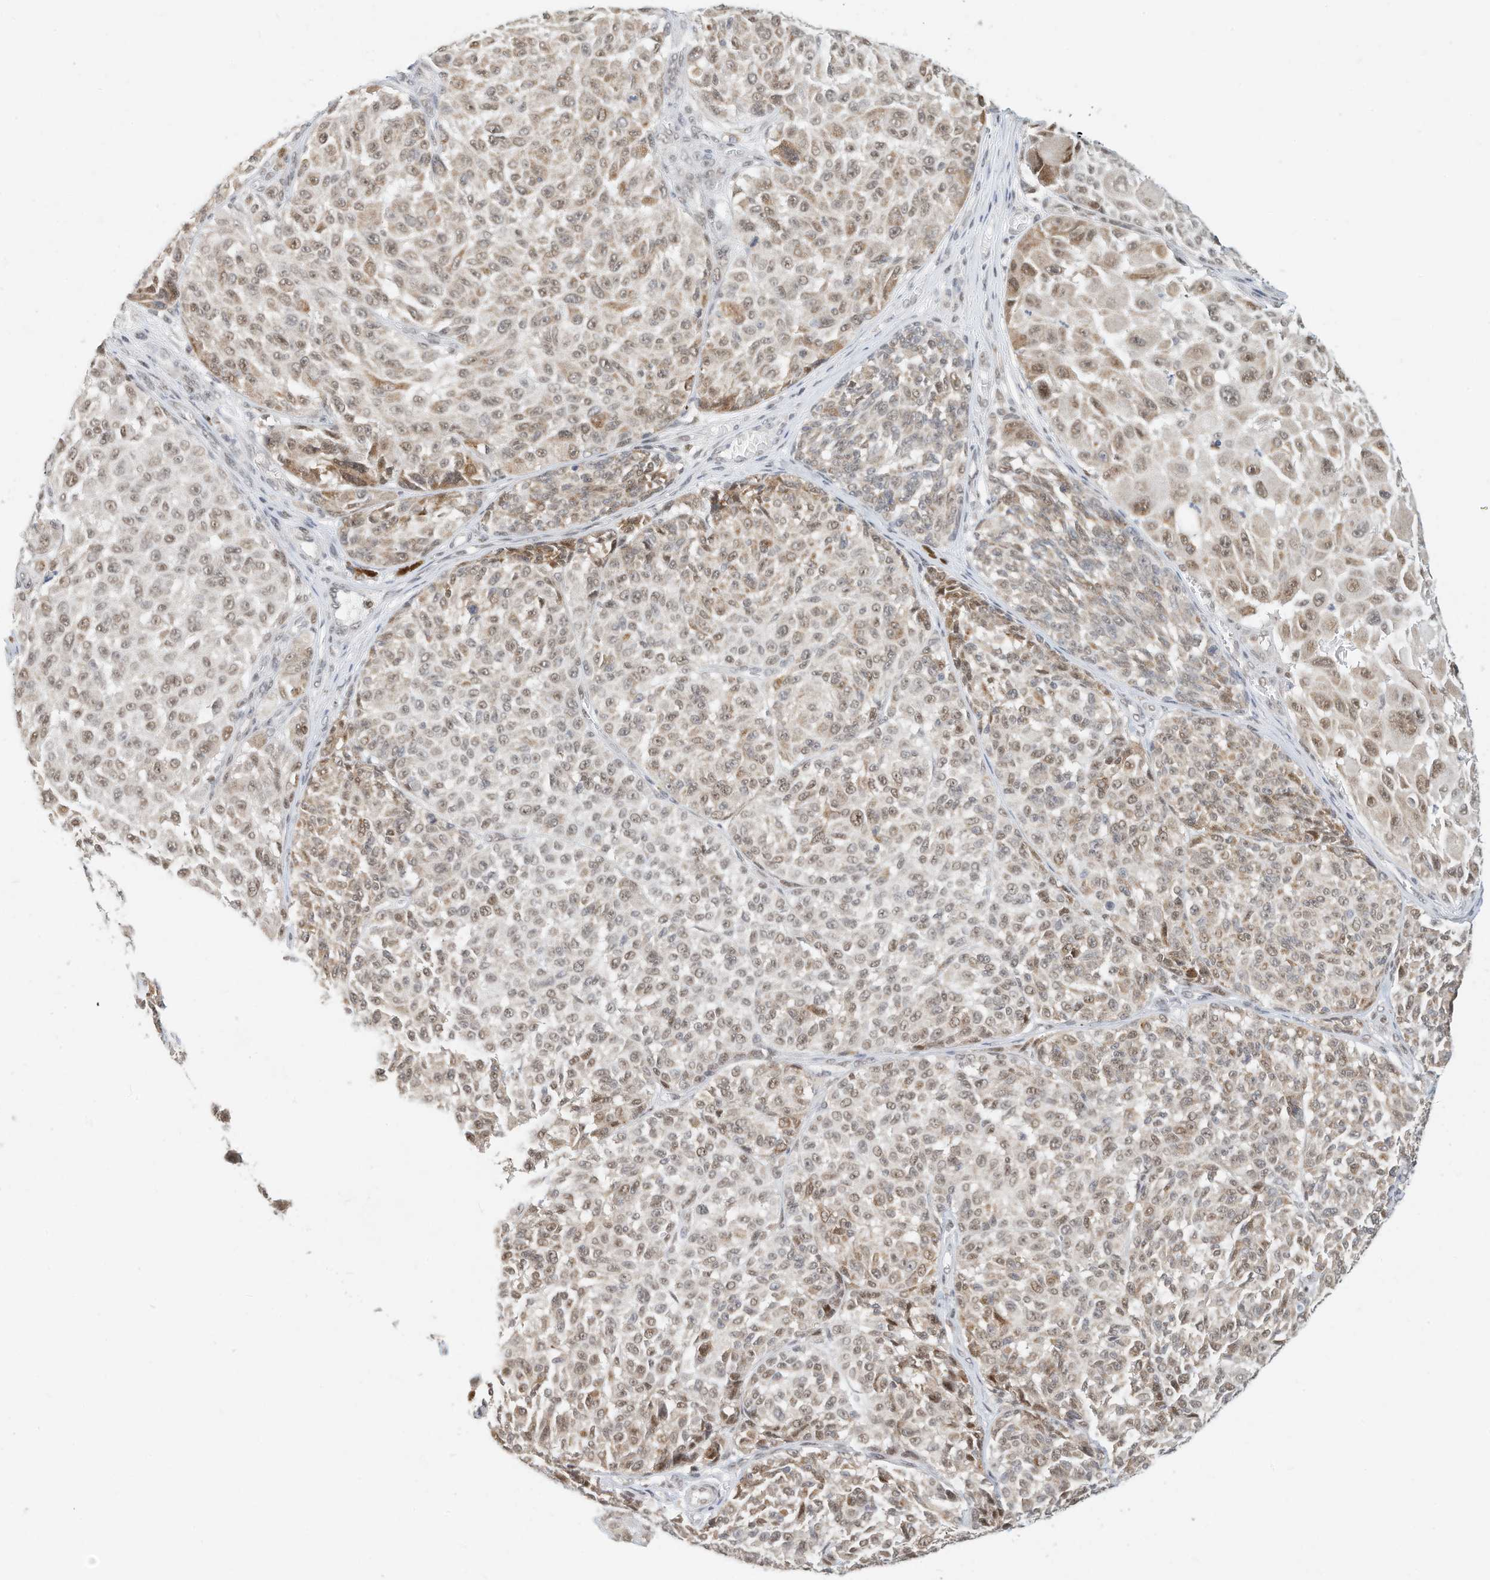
{"staining": {"intensity": "weak", "quantity": ">75%", "location": "nuclear"}, "tissue": "melanoma", "cell_type": "Tumor cells", "image_type": "cancer", "snomed": [{"axis": "morphology", "description": "Malignant melanoma, NOS"}, {"axis": "topography", "description": "Skin"}], "caption": "Immunohistochemical staining of human melanoma exhibits low levels of weak nuclear protein expression in about >75% of tumor cells.", "gene": "OGT", "patient": {"sex": "male", "age": 83}}